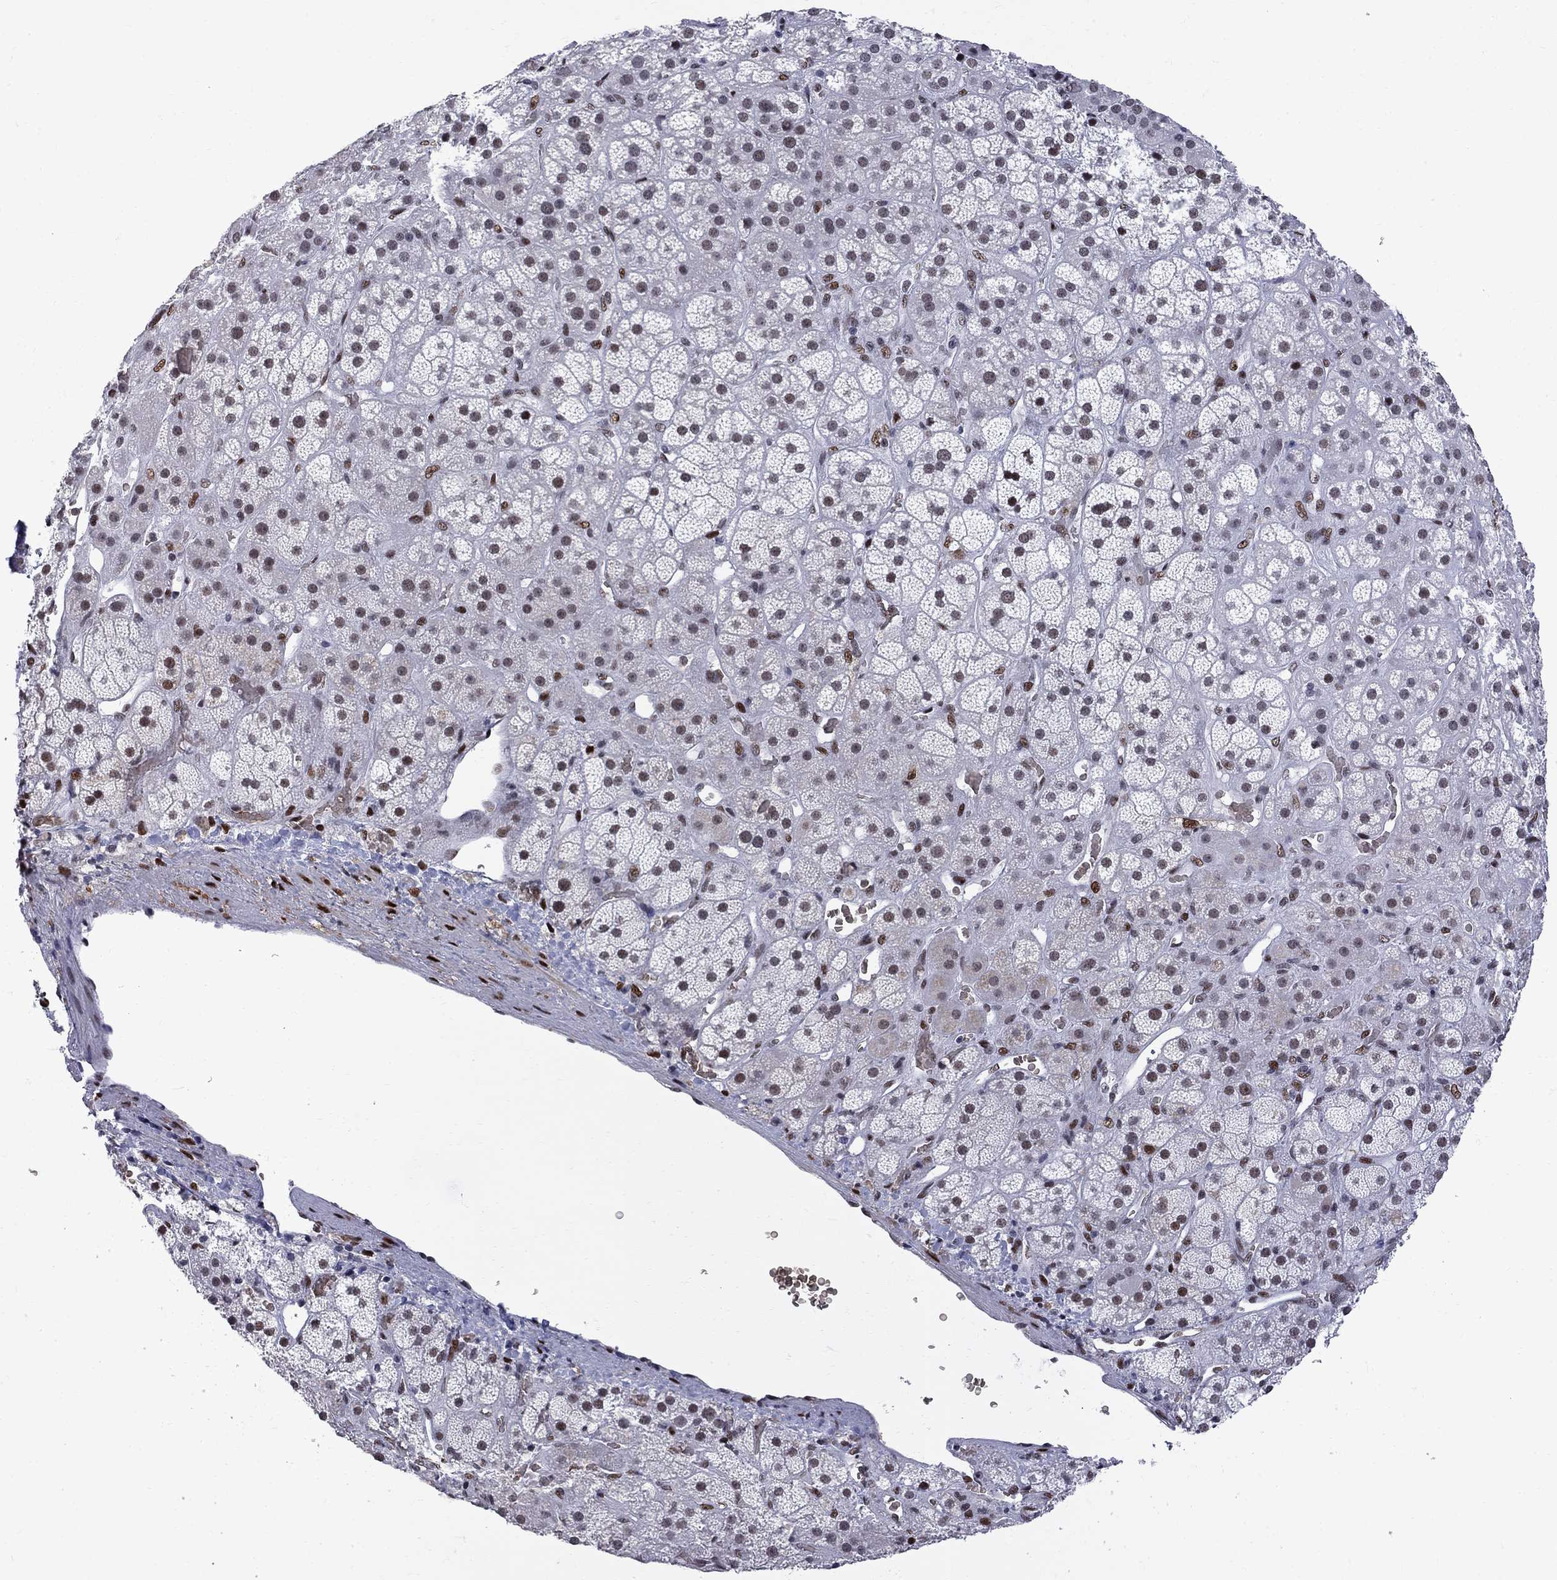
{"staining": {"intensity": "strong", "quantity": "<25%", "location": "nuclear"}, "tissue": "adrenal gland", "cell_type": "Glandular cells", "image_type": "normal", "snomed": [{"axis": "morphology", "description": "Normal tissue, NOS"}, {"axis": "topography", "description": "Adrenal gland"}], "caption": "A histopathology image showing strong nuclear expression in about <25% of glandular cells in normal adrenal gland, as visualized by brown immunohistochemical staining.", "gene": "ZBTB47", "patient": {"sex": "male", "age": 57}}